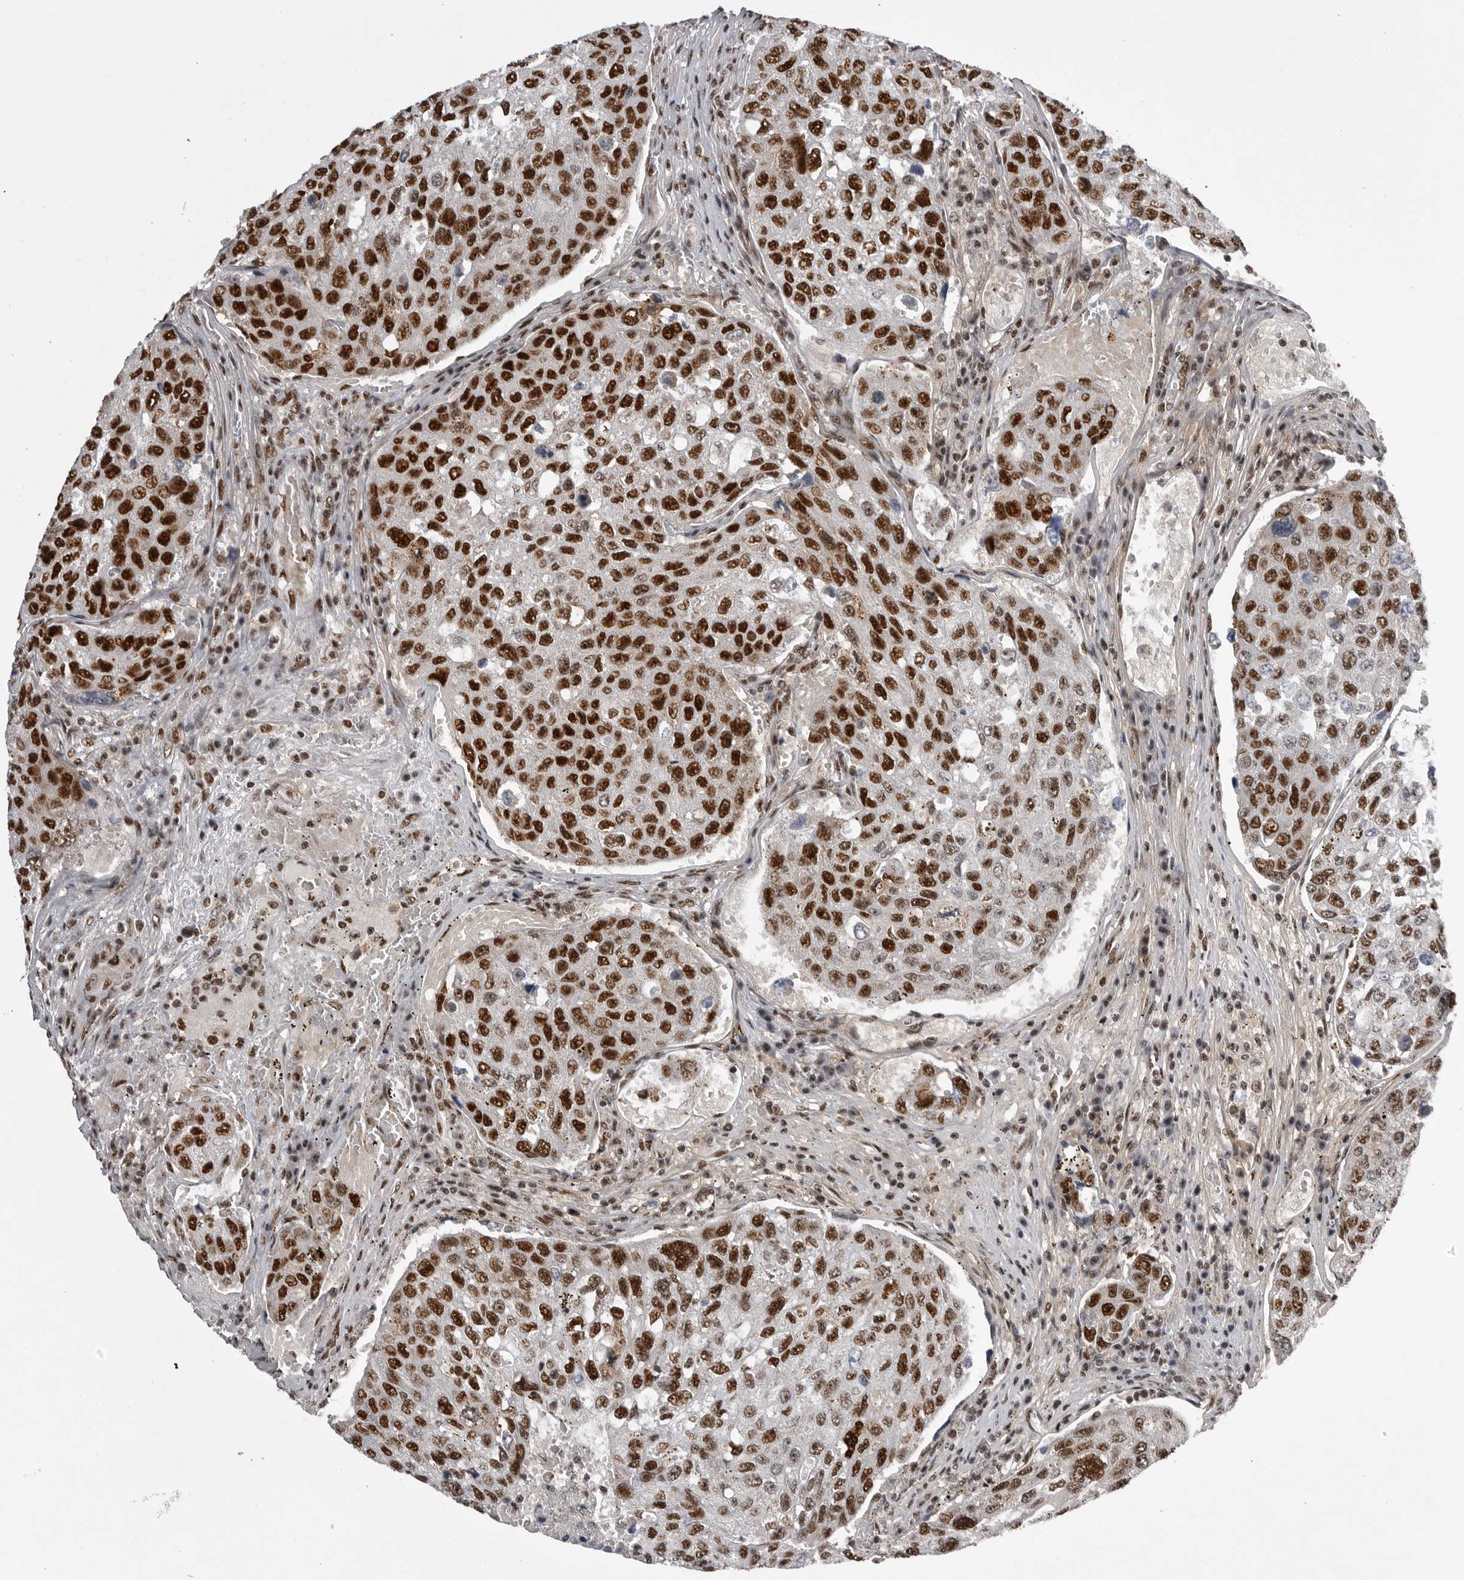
{"staining": {"intensity": "strong", "quantity": ">75%", "location": "nuclear"}, "tissue": "urothelial cancer", "cell_type": "Tumor cells", "image_type": "cancer", "snomed": [{"axis": "morphology", "description": "Urothelial carcinoma, High grade"}, {"axis": "topography", "description": "Lymph node"}, {"axis": "topography", "description": "Urinary bladder"}], "caption": "Strong nuclear protein expression is present in about >75% of tumor cells in urothelial carcinoma (high-grade). Using DAB (3,3'-diaminobenzidine) (brown) and hematoxylin (blue) stains, captured at high magnification using brightfield microscopy.", "gene": "PPP1R8", "patient": {"sex": "male", "age": 51}}